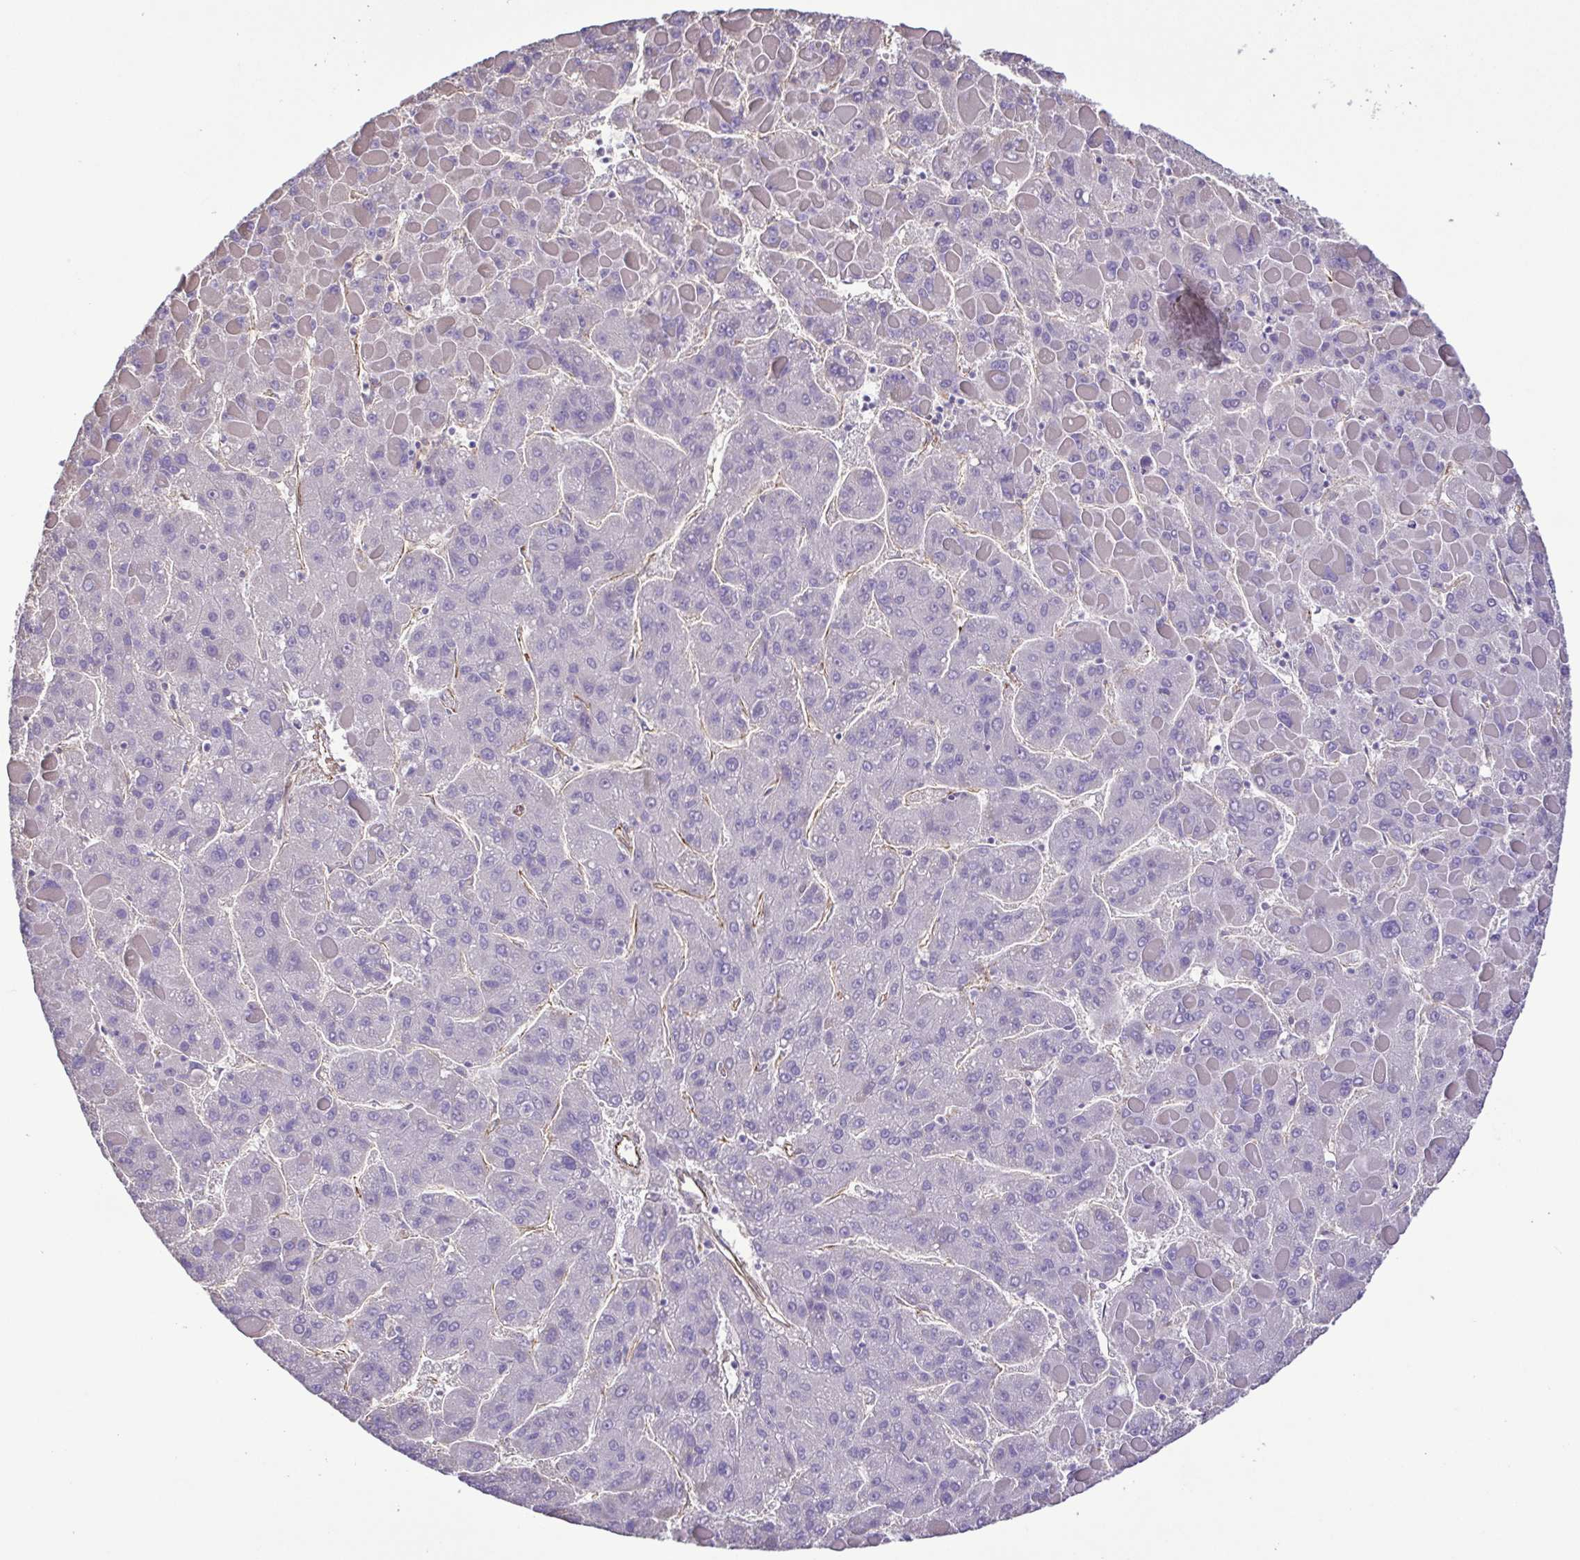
{"staining": {"intensity": "negative", "quantity": "none", "location": "none"}, "tissue": "liver cancer", "cell_type": "Tumor cells", "image_type": "cancer", "snomed": [{"axis": "morphology", "description": "Carcinoma, Hepatocellular, NOS"}, {"axis": "topography", "description": "Liver"}], "caption": "The histopathology image exhibits no significant positivity in tumor cells of hepatocellular carcinoma (liver).", "gene": "FLT1", "patient": {"sex": "female", "age": 82}}